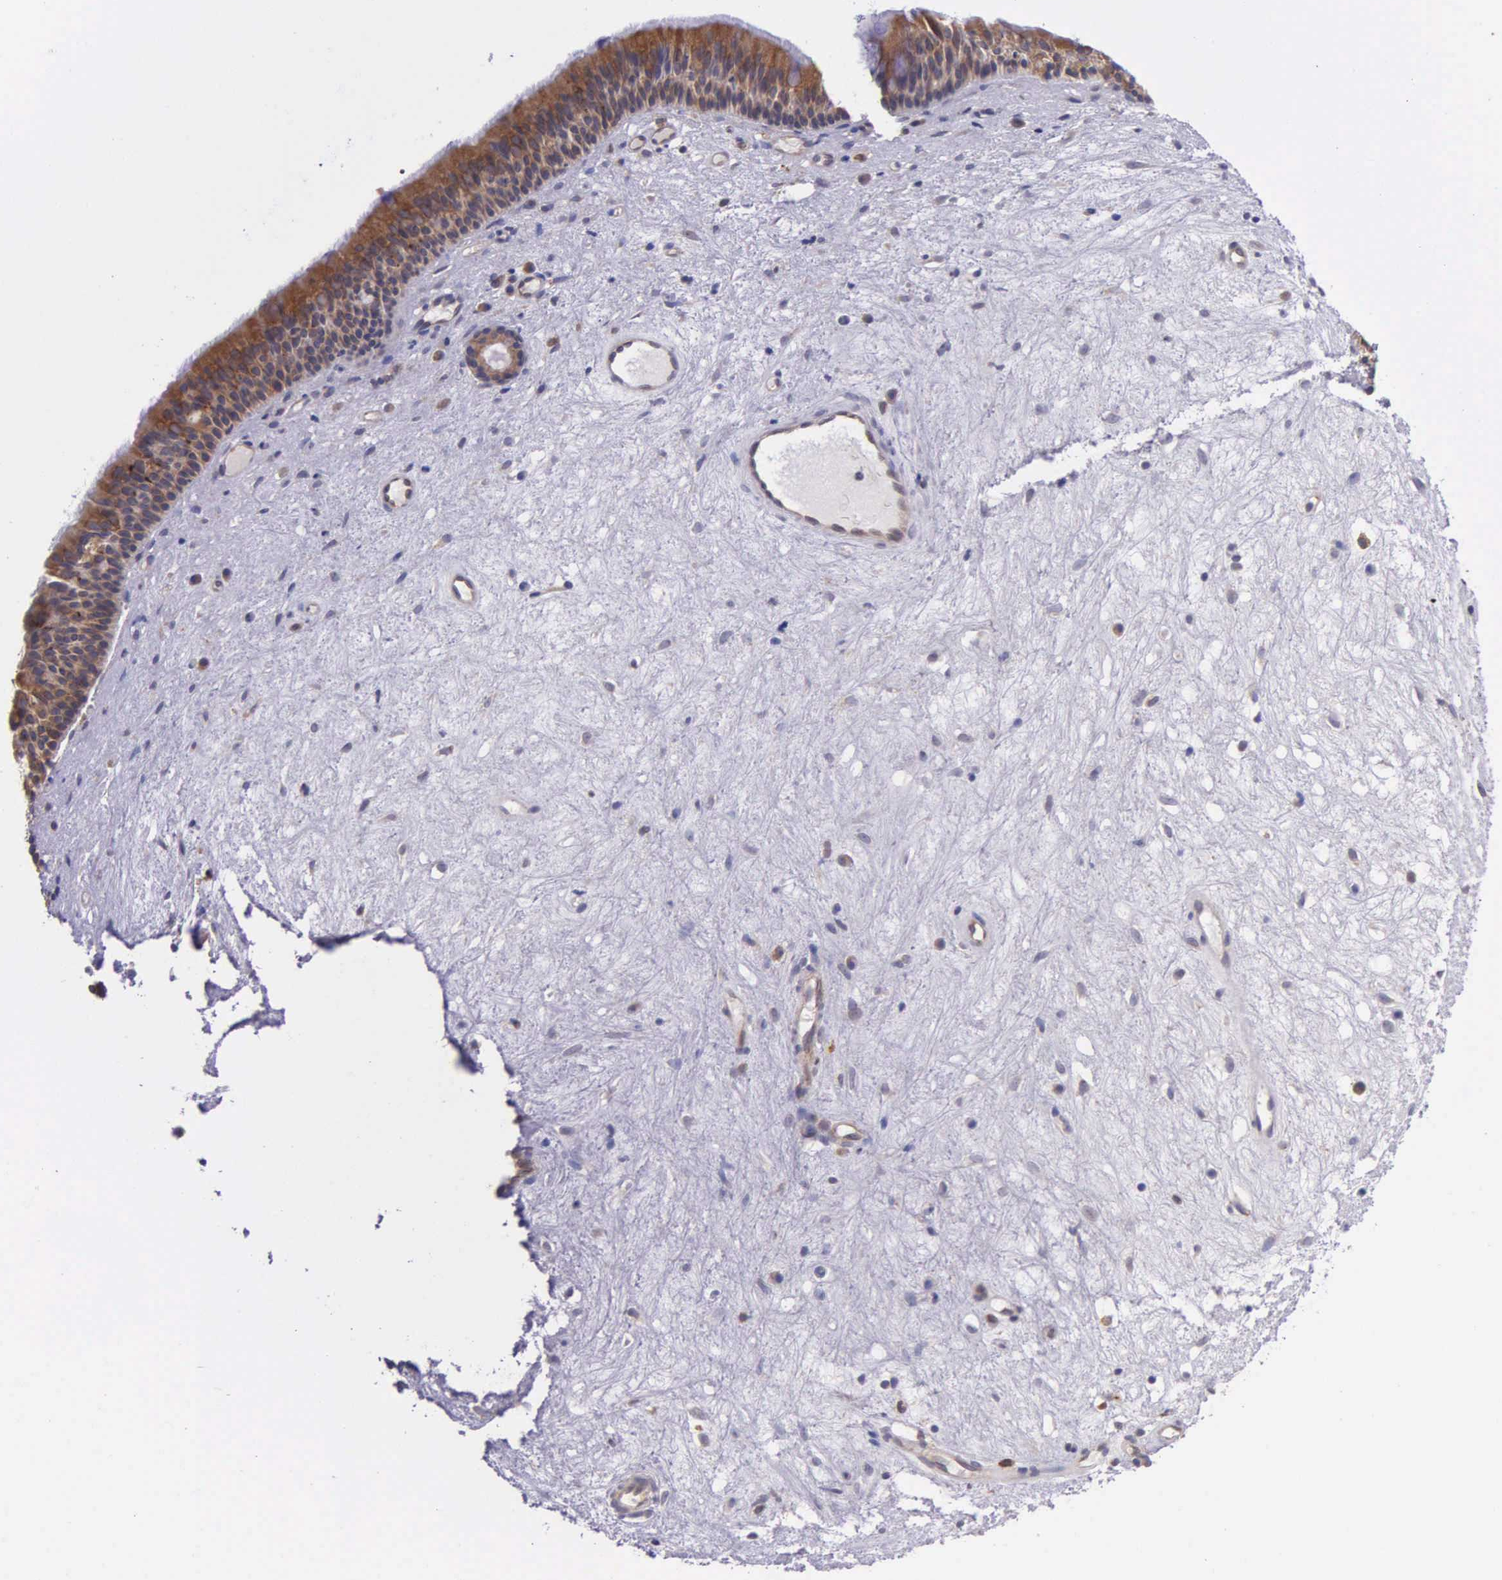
{"staining": {"intensity": "strong", "quantity": ">75%", "location": "cytoplasmic/membranous"}, "tissue": "nasopharynx", "cell_type": "Respiratory epithelial cells", "image_type": "normal", "snomed": [{"axis": "morphology", "description": "Normal tissue, NOS"}, {"axis": "topography", "description": "Nasopharynx"}], "caption": "This micrograph displays IHC staining of normal nasopharynx, with high strong cytoplasmic/membranous positivity in approximately >75% of respiratory epithelial cells.", "gene": "NSDHL", "patient": {"sex": "female", "age": 78}}